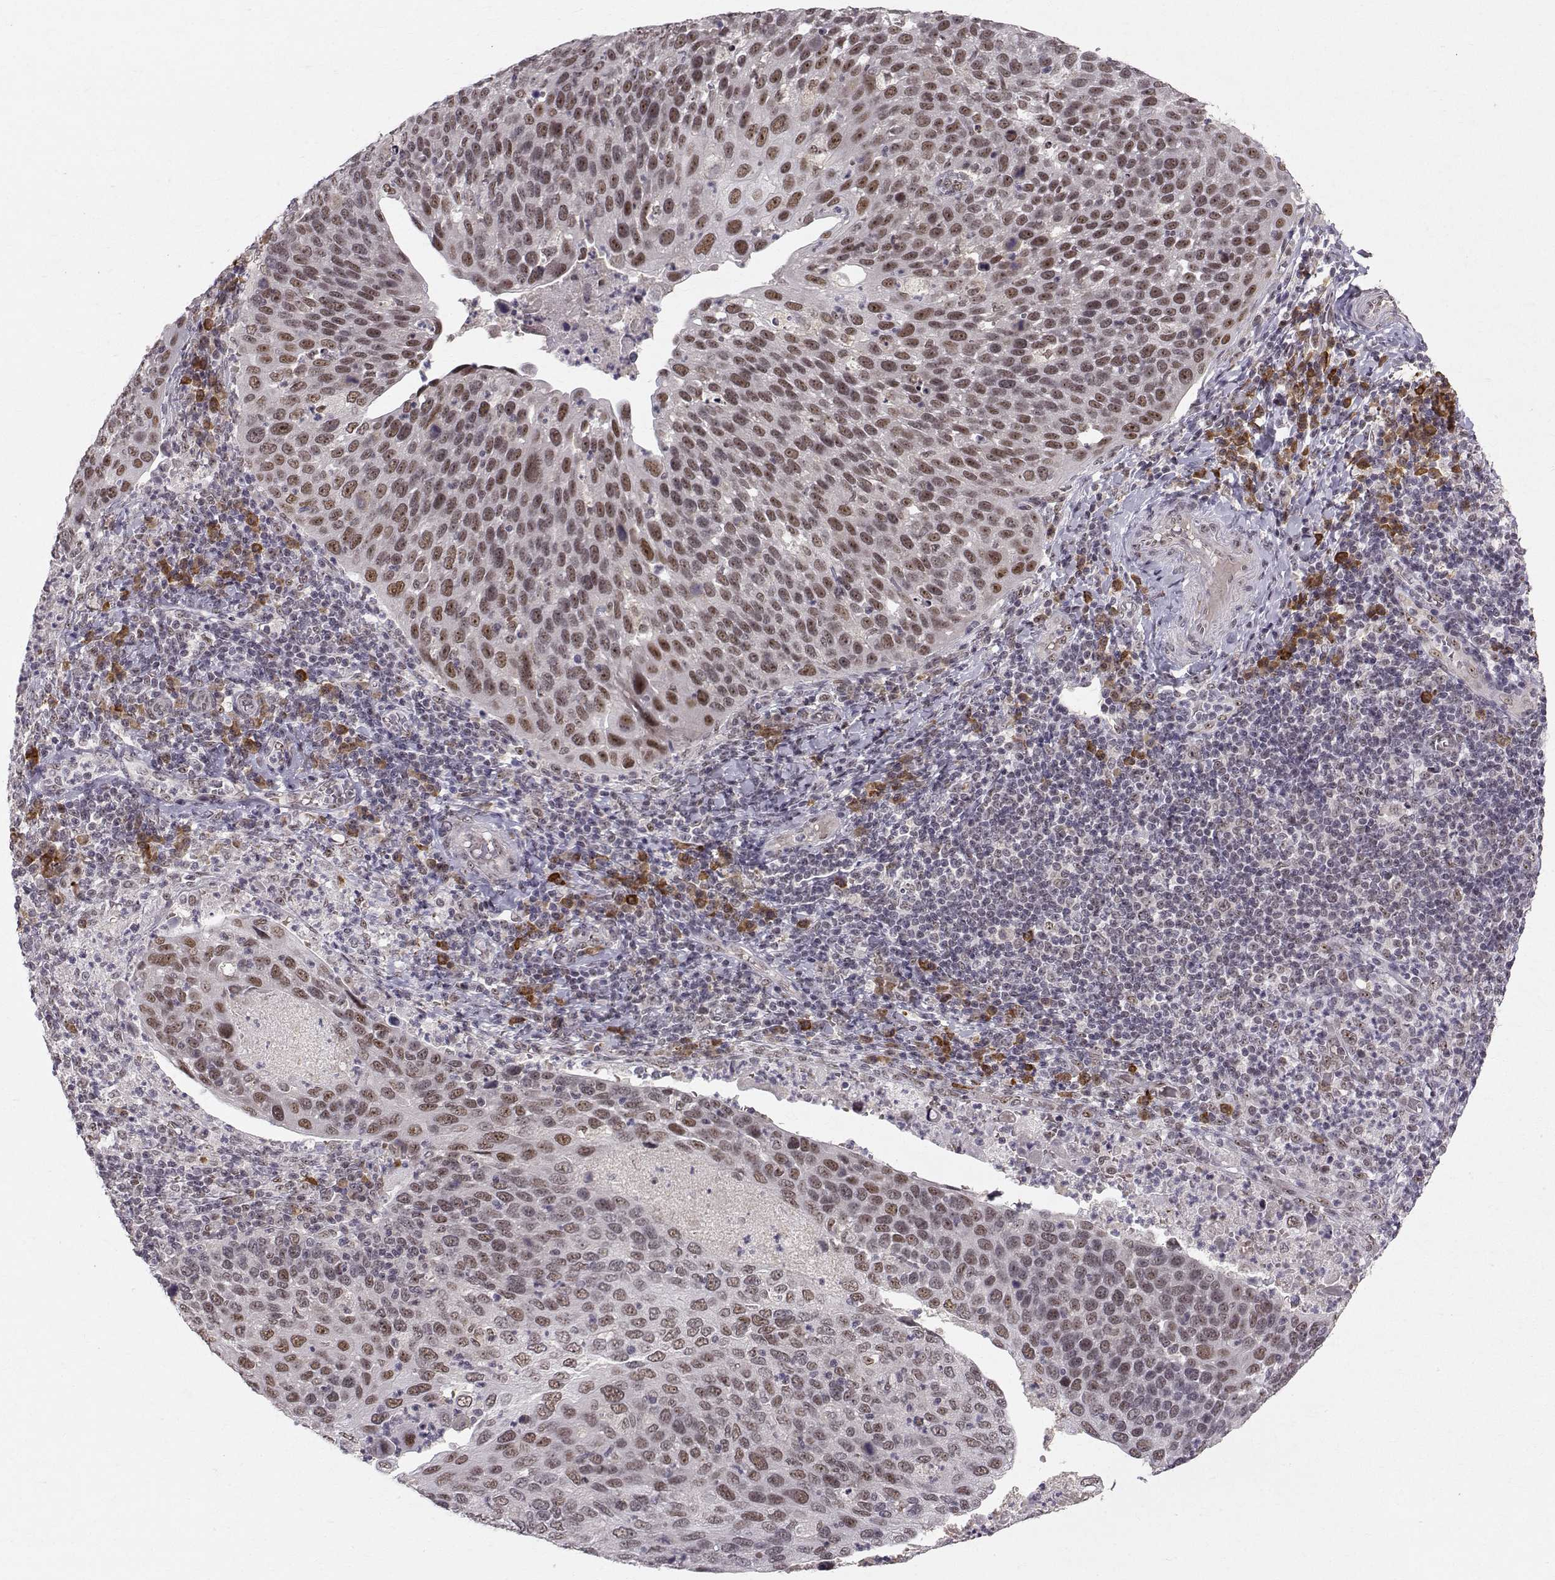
{"staining": {"intensity": "strong", "quantity": "<25%", "location": "nuclear"}, "tissue": "cervical cancer", "cell_type": "Tumor cells", "image_type": "cancer", "snomed": [{"axis": "morphology", "description": "Squamous cell carcinoma, NOS"}, {"axis": "topography", "description": "Cervix"}], "caption": "An image showing strong nuclear expression in about <25% of tumor cells in cervical cancer, as visualized by brown immunohistochemical staining.", "gene": "RPP38", "patient": {"sex": "female", "age": 54}}